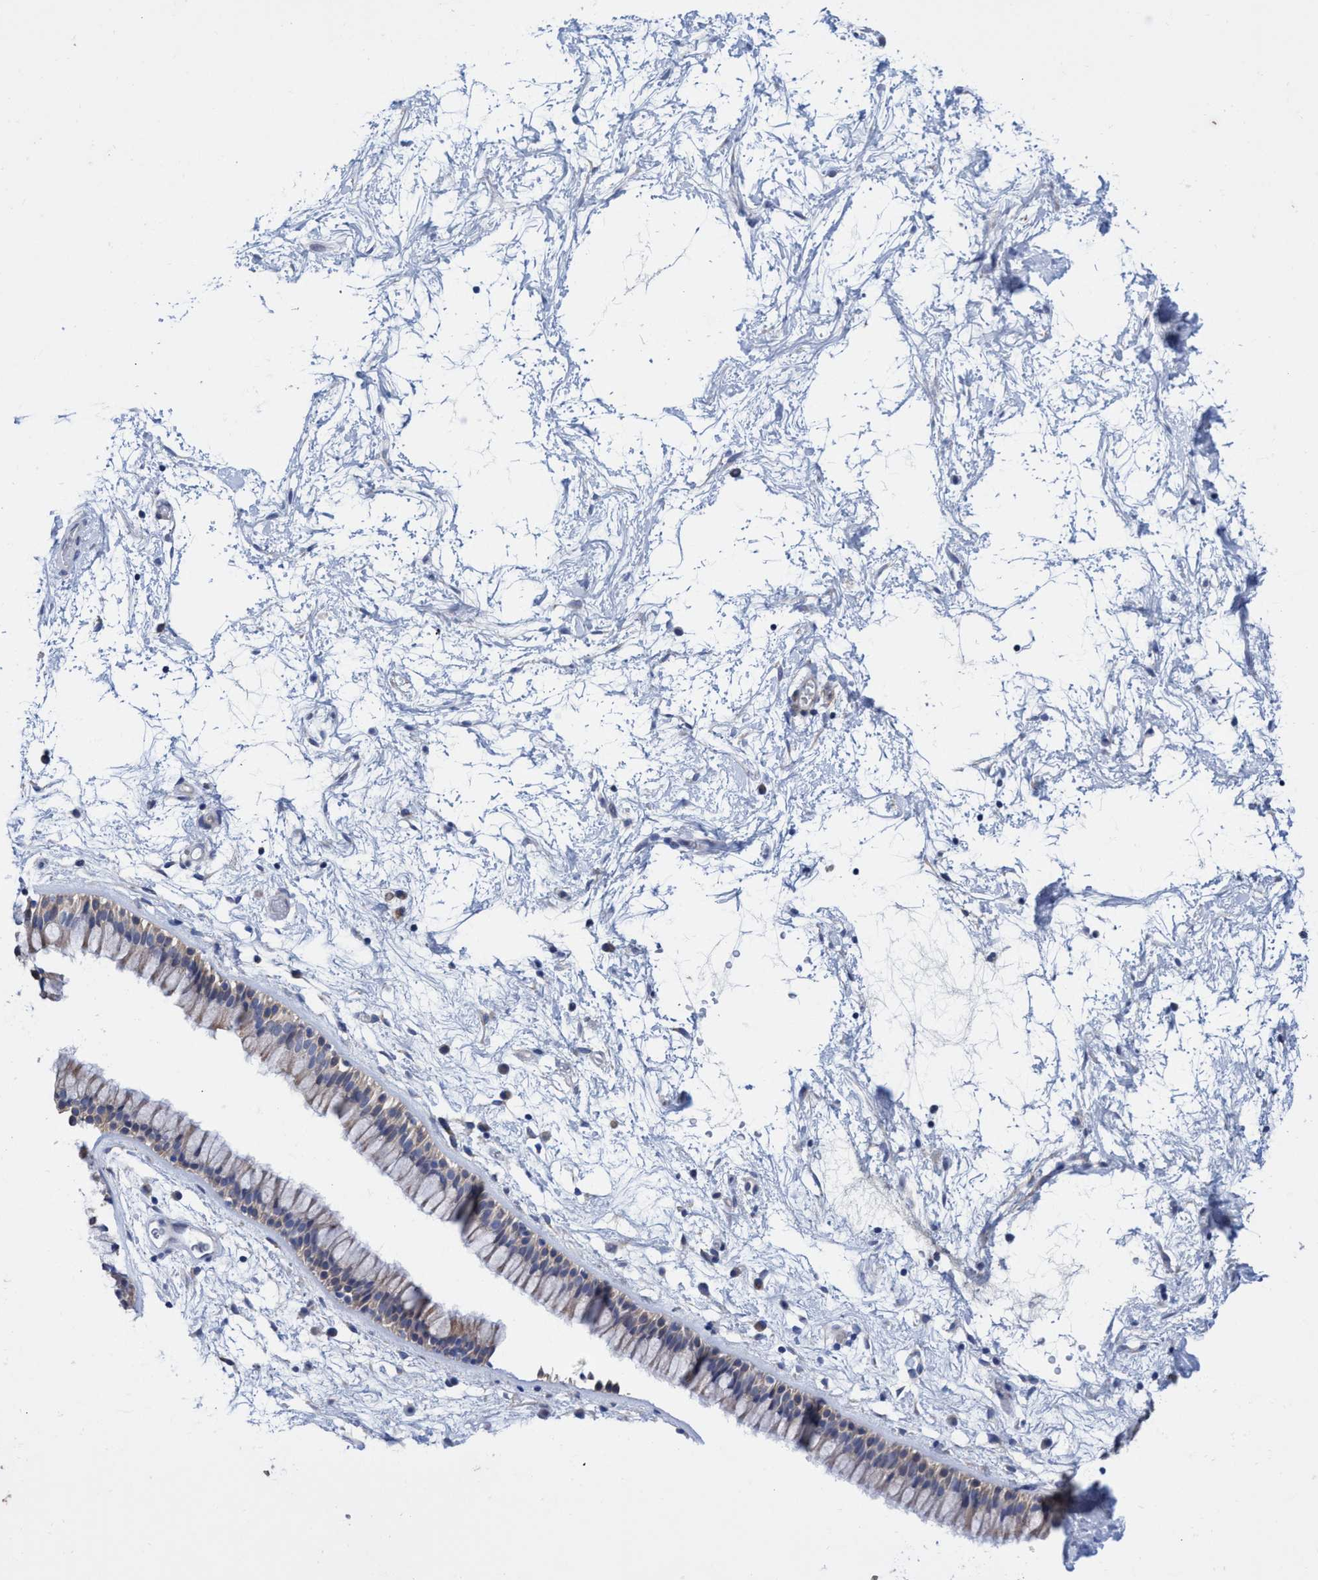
{"staining": {"intensity": "moderate", "quantity": "<25%", "location": "cytoplasmic/membranous"}, "tissue": "nasopharynx", "cell_type": "Respiratory epithelial cells", "image_type": "normal", "snomed": [{"axis": "morphology", "description": "Normal tissue, NOS"}, {"axis": "morphology", "description": "Inflammation, NOS"}, {"axis": "topography", "description": "Nasopharynx"}], "caption": "Unremarkable nasopharynx exhibits moderate cytoplasmic/membranous positivity in approximately <25% of respiratory epithelial cells.", "gene": "ZNF750", "patient": {"sex": "male", "age": 48}}